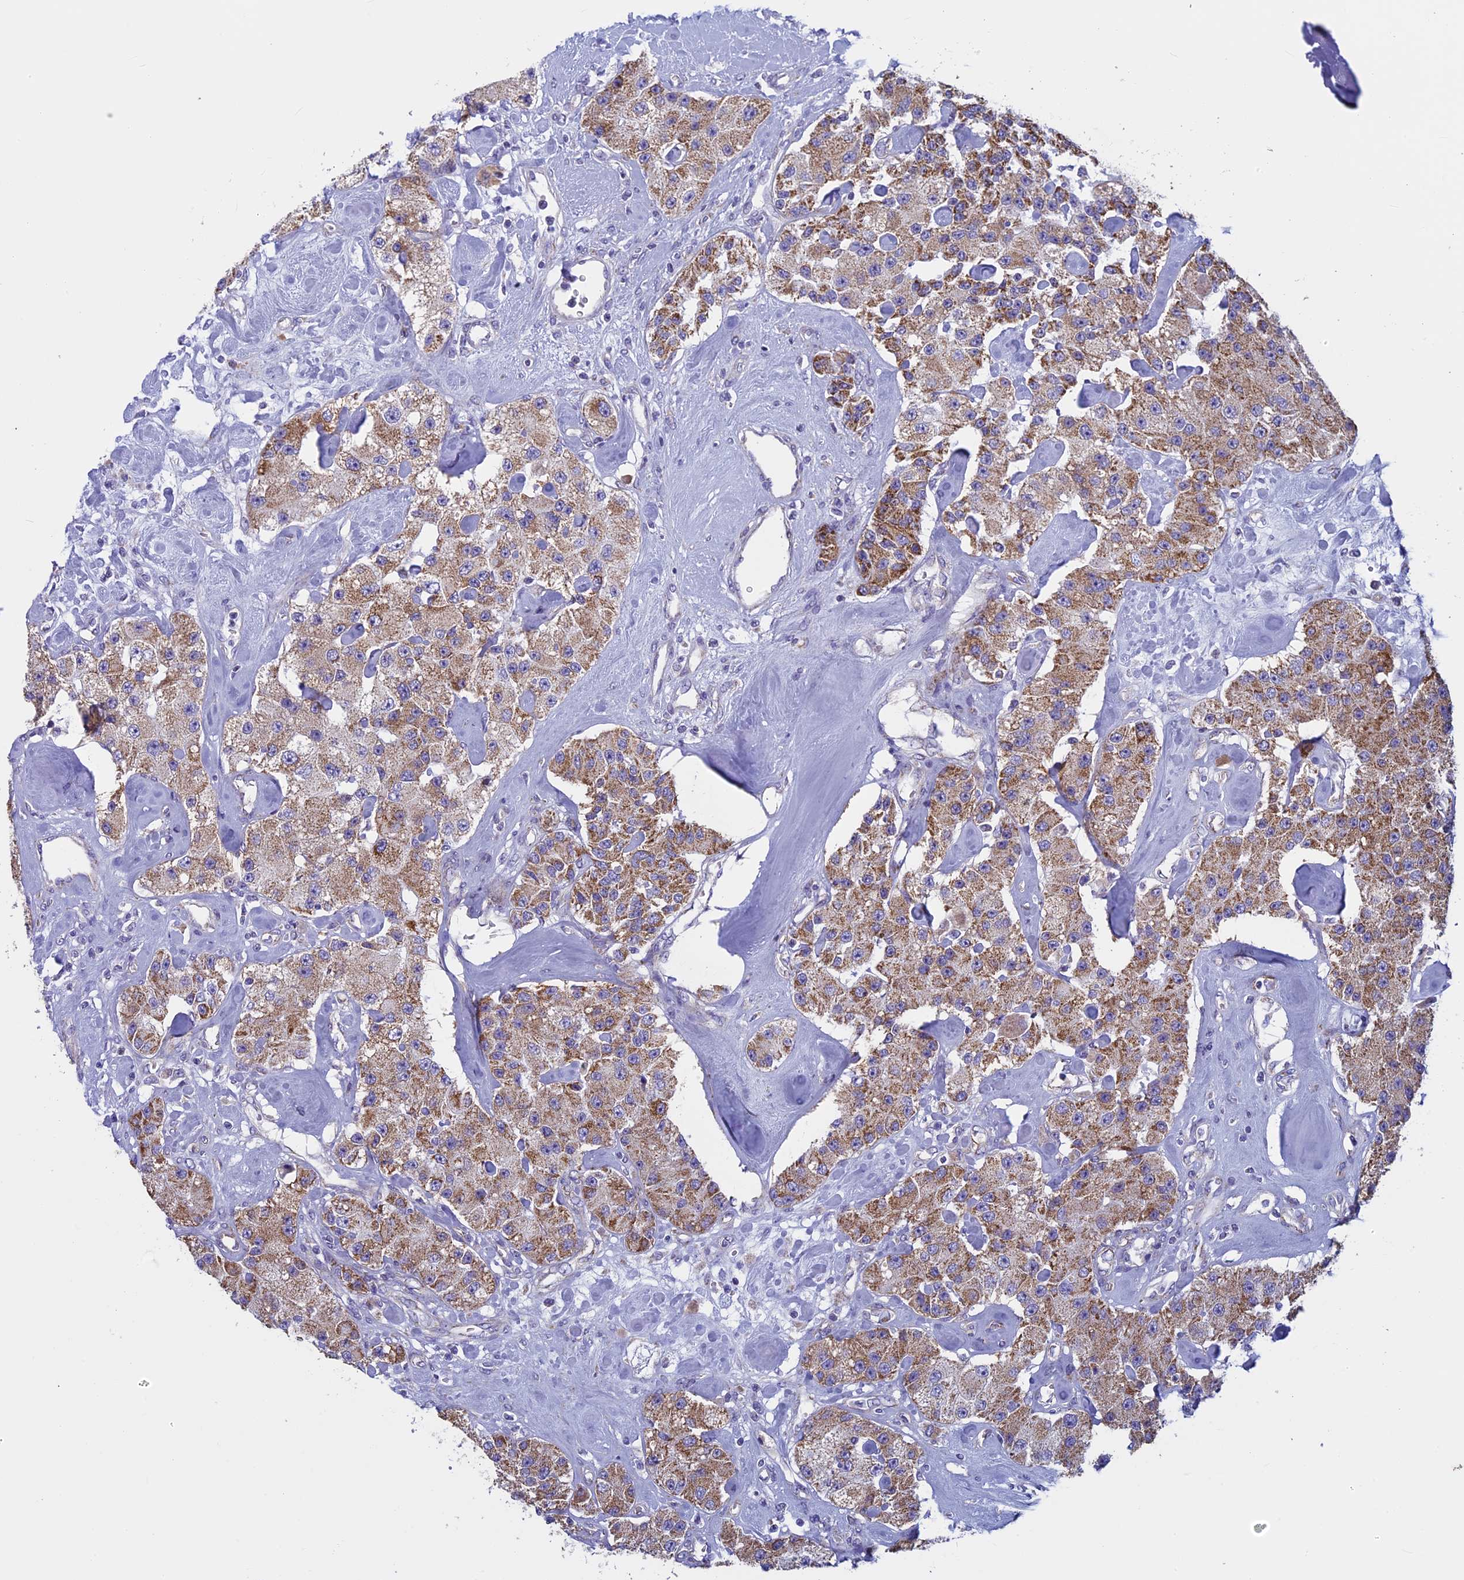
{"staining": {"intensity": "moderate", "quantity": ">75%", "location": "cytoplasmic/membranous"}, "tissue": "carcinoid", "cell_type": "Tumor cells", "image_type": "cancer", "snomed": [{"axis": "morphology", "description": "Carcinoid, malignant, NOS"}, {"axis": "topography", "description": "Pancreas"}], "caption": "Immunohistochemical staining of carcinoid (malignant) exhibits moderate cytoplasmic/membranous protein positivity in approximately >75% of tumor cells. (Stains: DAB in brown, nuclei in blue, Microscopy: brightfield microscopy at high magnification).", "gene": "MFSD12", "patient": {"sex": "male", "age": 41}}